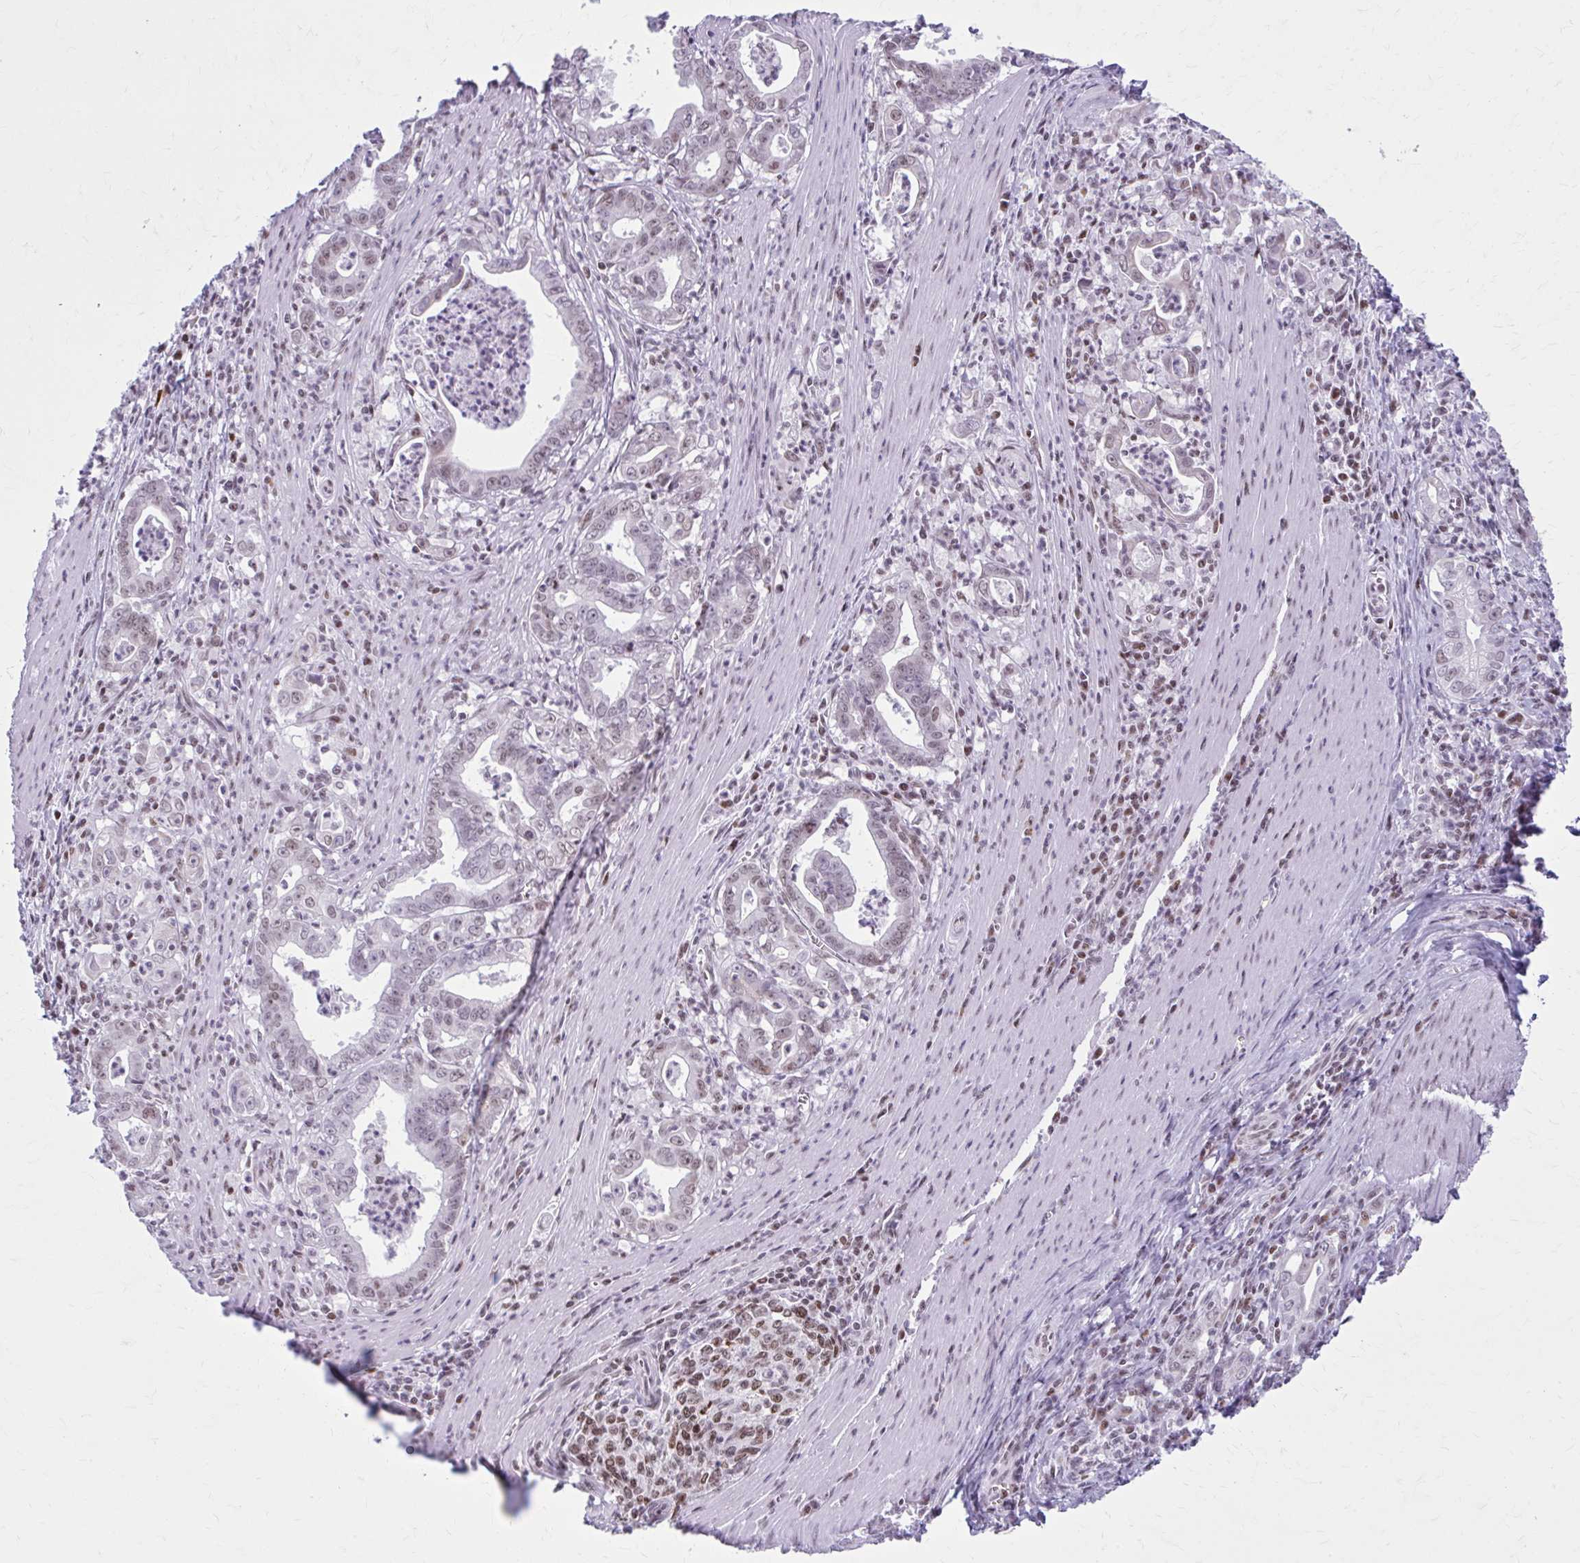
{"staining": {"intensity": "weak", "quantity": "25%-75%", "location": "nuclear"}, "tissue": "stomach cancer", "cell_type": "Tumor cells", "image_type": "cancer", "snomed": [{"axis": "morphology", "description": "Adenocarcinoma, NOS"}, {"axis": "topography", "description": "Stomach, upper"}], "caption": "Immunohistochemical staining of stomach cancer (adenocarcinoma) exhibits low levels of weak nuclear protein positivity in about 25%-75% of tumor cells.", "gene": "PABIR1", "patient": {"sex": "female", "age": 79}}